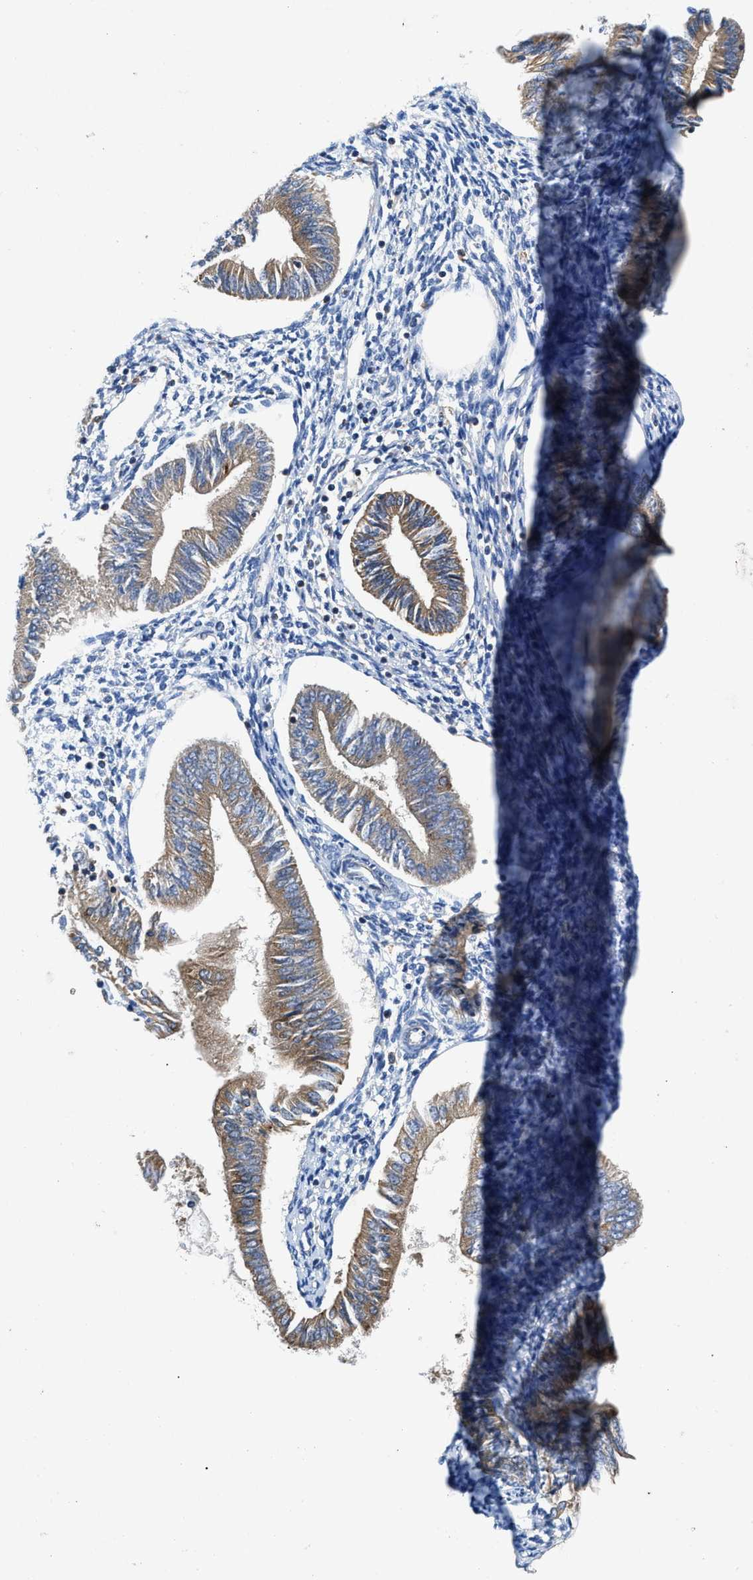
{"staining": {"intensity": "negative", "quantity": "none", "location": "none"}, "tissue": "endometrium", "cell_type": "Cells in endometrial stroma", "image_type": "normal", "snomed": [{"axis": "morphology", "description": "Normal tissue, NOS"}, {"axis": "topography", "description": "Endometrium"}], "caption": "Cells in endometrial stroma are negative for protein expression in normal human endometrium.", "gene": "ENPP4", "patient": {"sex": "female", "age": 50}}